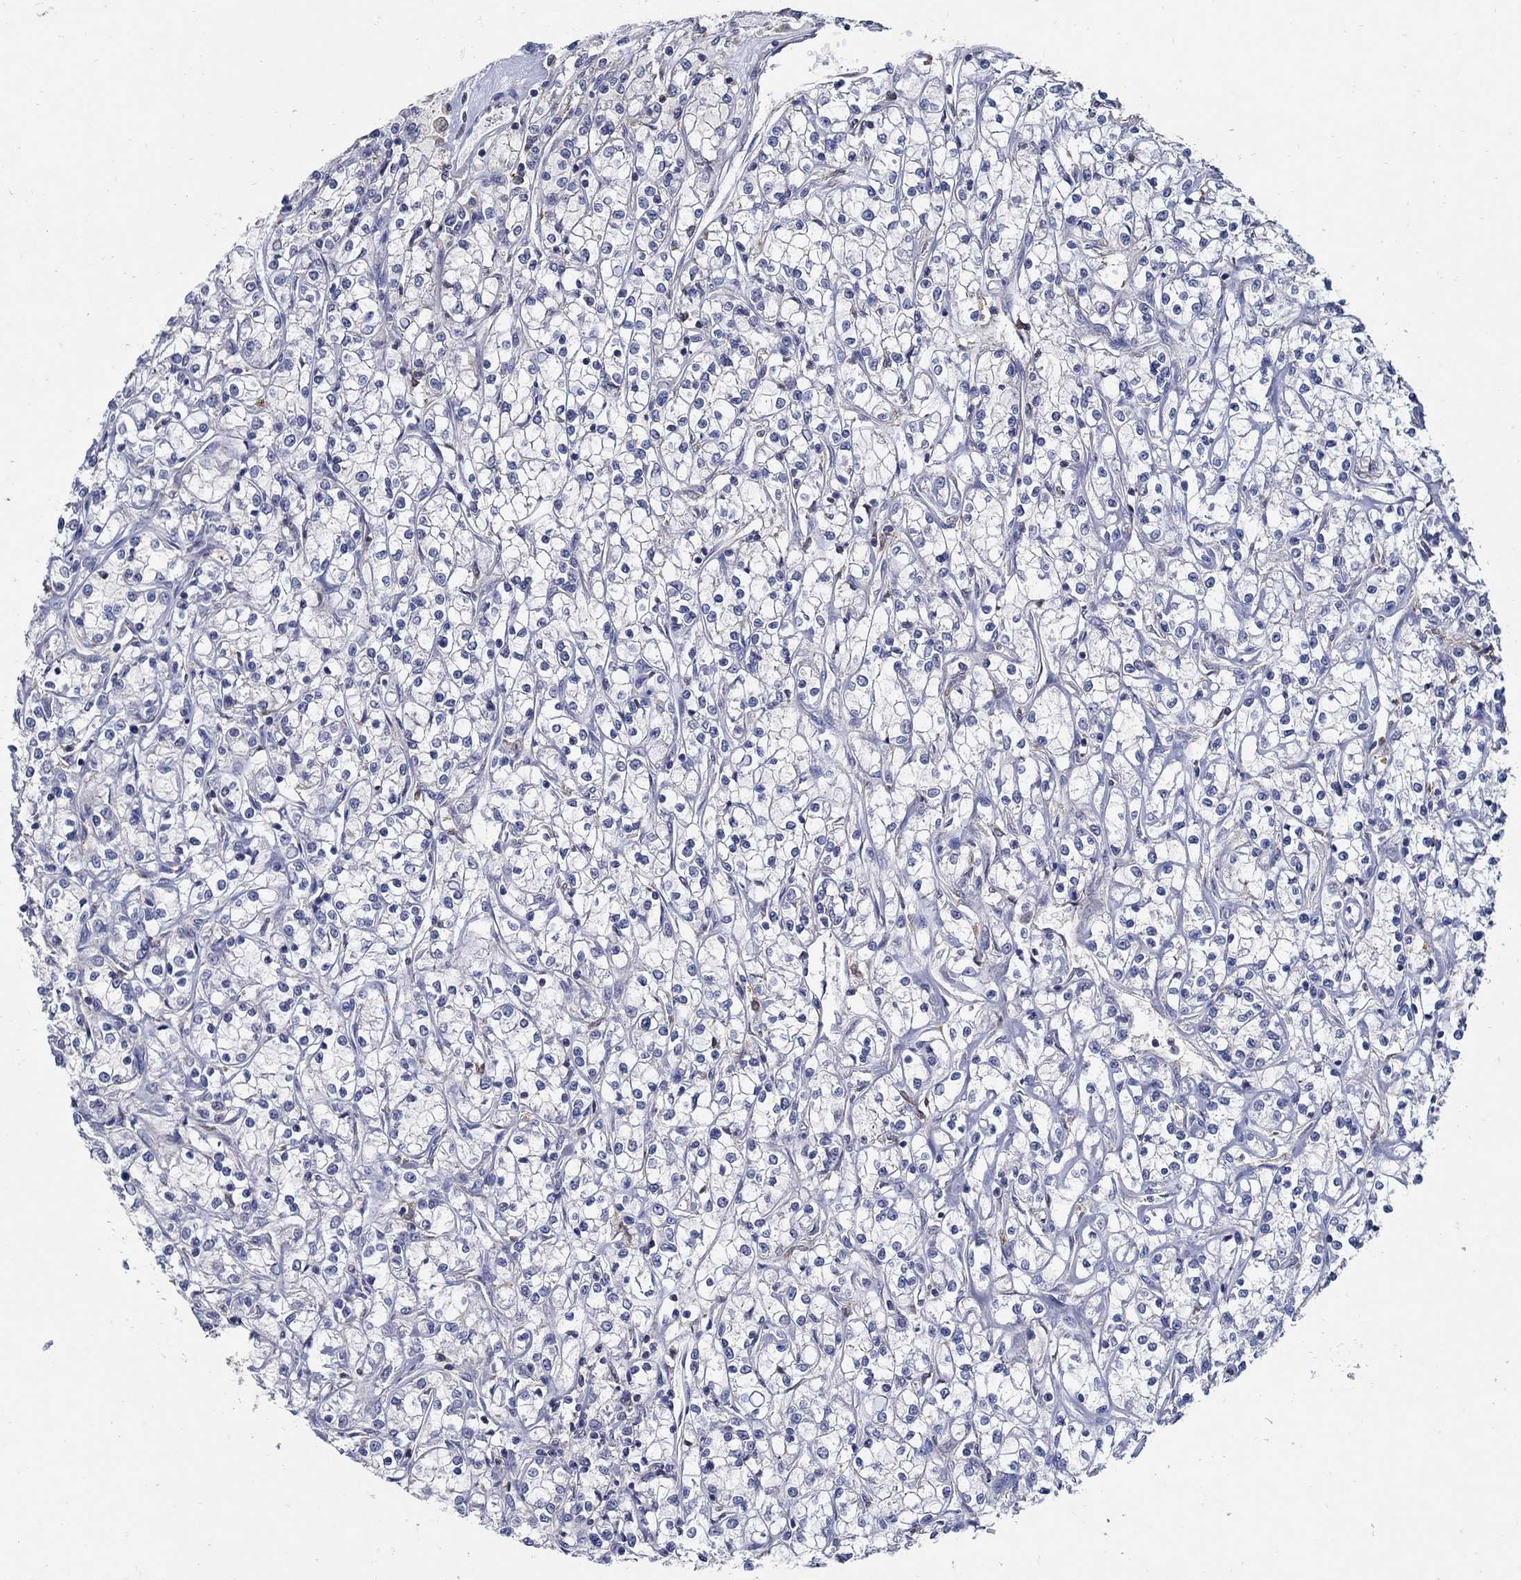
{"staining": {"intensity": "negative", "quantity": "none", "location": "none"}, "tissue": "renal cancer", "cell_type": "Tumor cells", "image_type": "cancer", "snomed": [{"axis": "morphology", "description": "Adenocarcinoma, NOS"}, {"axis": "topography", "description": "Kidney"}], "caption": "Human renal cancer (adenocarcinoma) stained for a protein using IHC exhibits no positivity in tumor cells.", "gene": "MTHFR", "patient": {"sex": "female", "age": 59}}